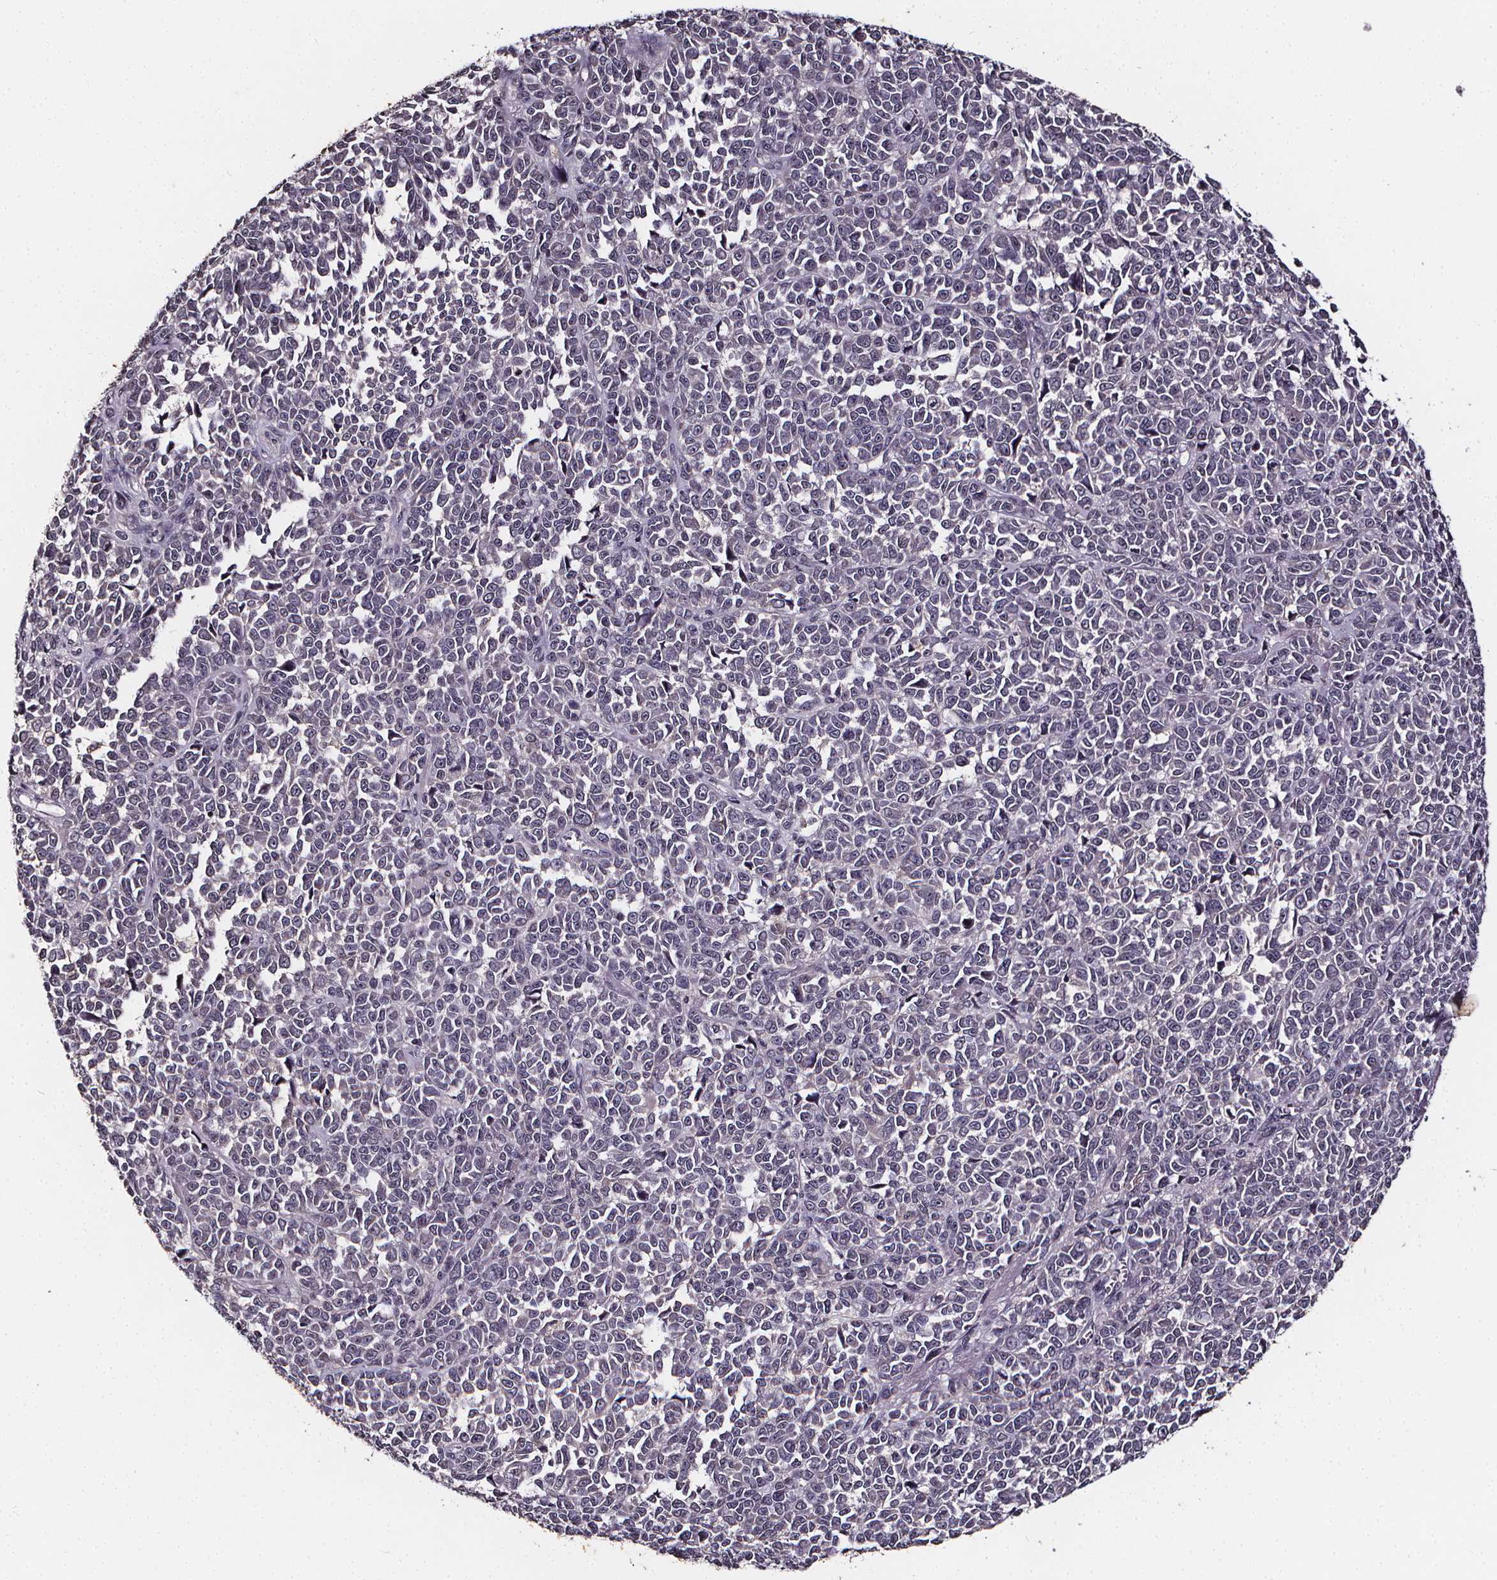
{"staining": {"intensity": "negative", "quantity": "none", "location": "none"}, "tissue": "melanoma", "cell_type": "Tumor cells", "image_type": "cancer", "snomed": [{"axis": "morphology", "description": "Malignant melanoma, NOS"}, {"axis": "topography", "description": "Skin"}], "caption": "A high-resolution micrograph shows immunohistochemistry (IHC) staining of melanoma, which demonstrates no significant staining in tumor cells.", "gene": "SPAG8", "patient": {"sex": "female", "age": 95}}